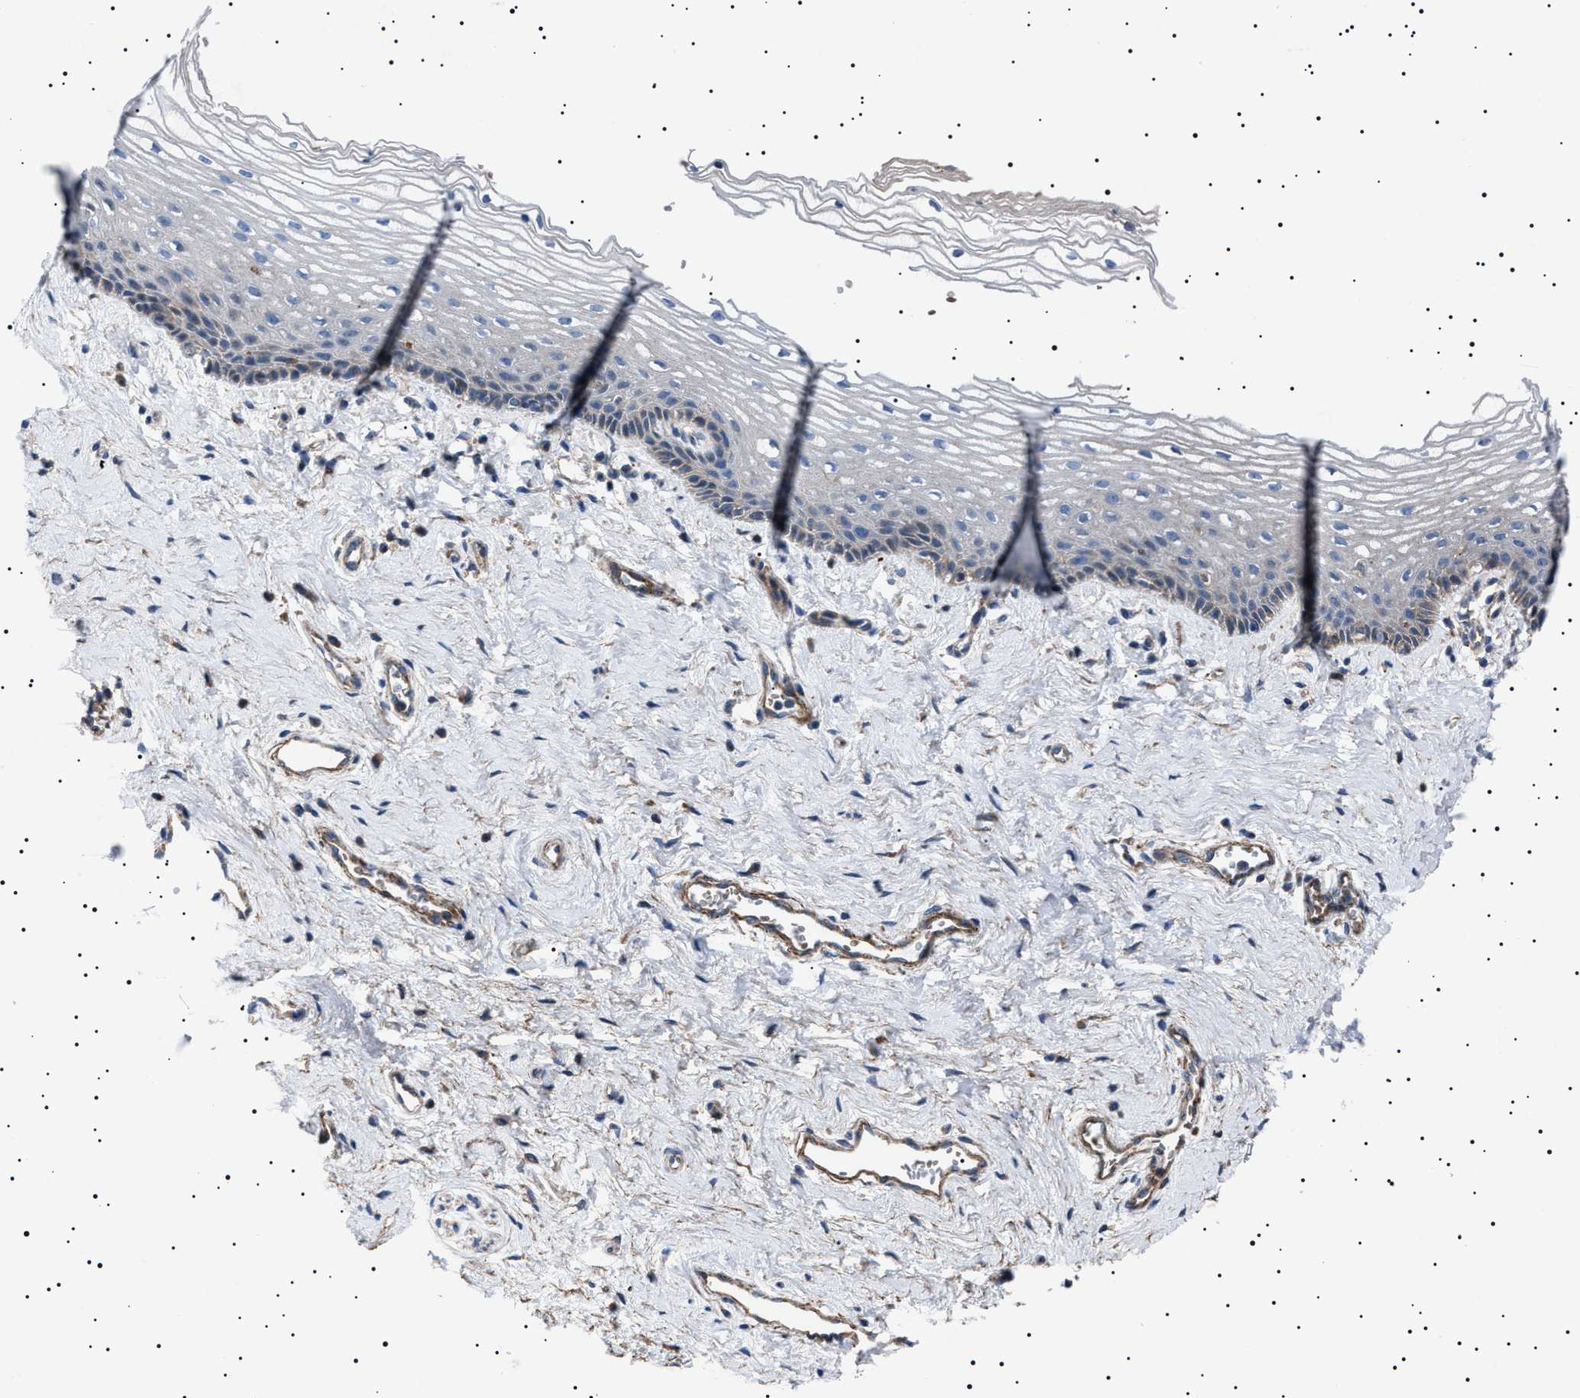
{"staining": {"intensity": "negative", "quantity": "none", "location": "none"}, "tissue": "vagina", "cell_type": "Squamous epithelial cells", "image_type": "normal", "snomed": [{"axis": "morphology", "description": "Normal tissue, NOS"}, {"axis": "topography", "description": "Vagina"}], "caption": "Immunohistochemistry of unremarkable human vagina reveals no staining in squamous epithelial cells. Brightfield microscopy of immunohistochemistry (IHC) stained with DAB (brown) and hematoxylin (blue), captured at high magnification.", "gene": "NEU1", "patient": {"sex": "female", "age": 46}}